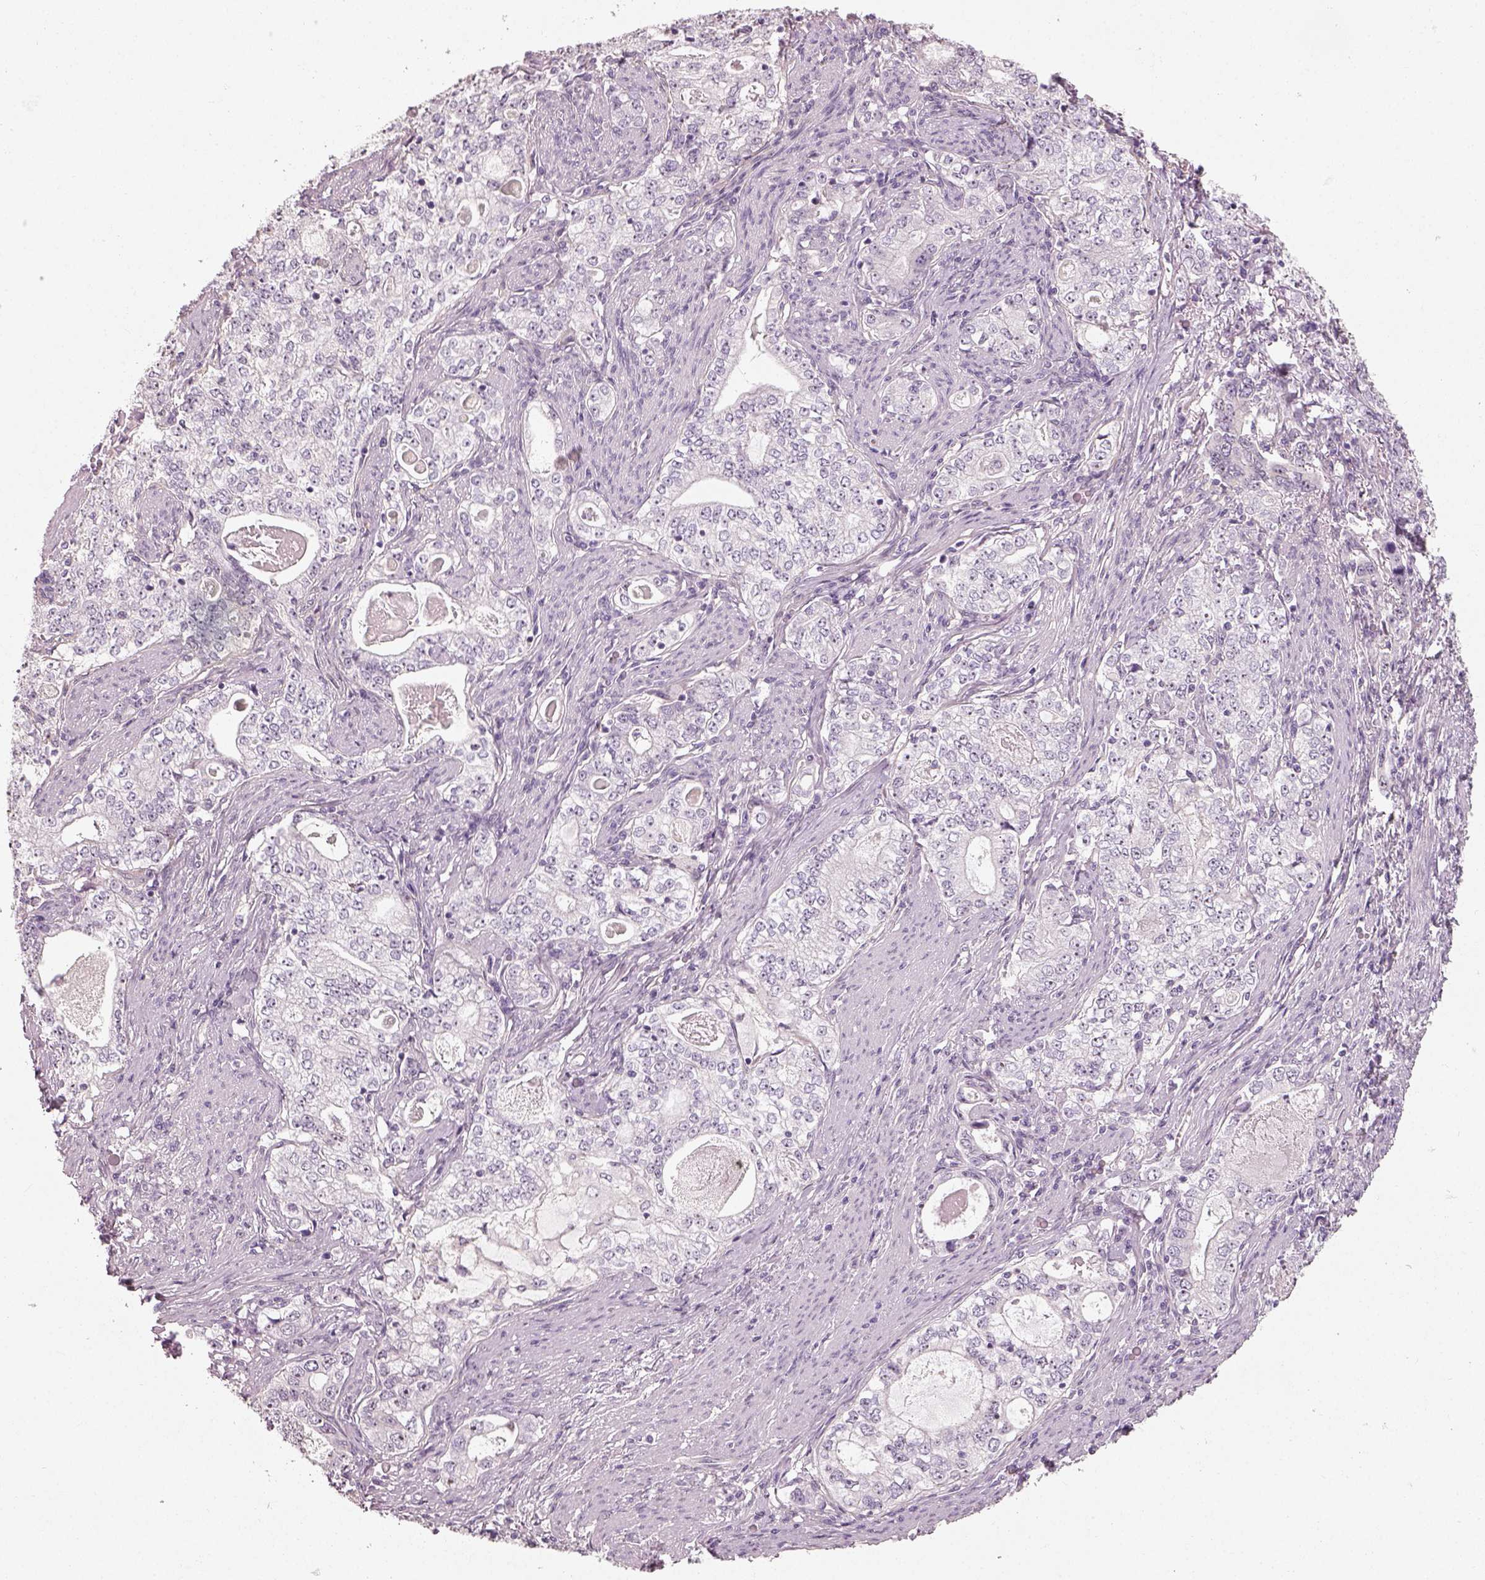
{"staining": {"intensity": "negative", "quantity": "none", "location": "none"}, "tissue": "stomach cancer", "cell_type": "Tumor cells", "image_type": "cancer", "snomed": [{"axis": "morphology", "description": "Adenocarcinoma, NOS"}, {"axis": "topography", "description": "Stomach, lower"}], "caption": "The micrograph displays no significant expression in tumor cells of adenocarcinoma (stomach).", "gene": "CDS1", "patient": {"sex": "female", "age": 72}}